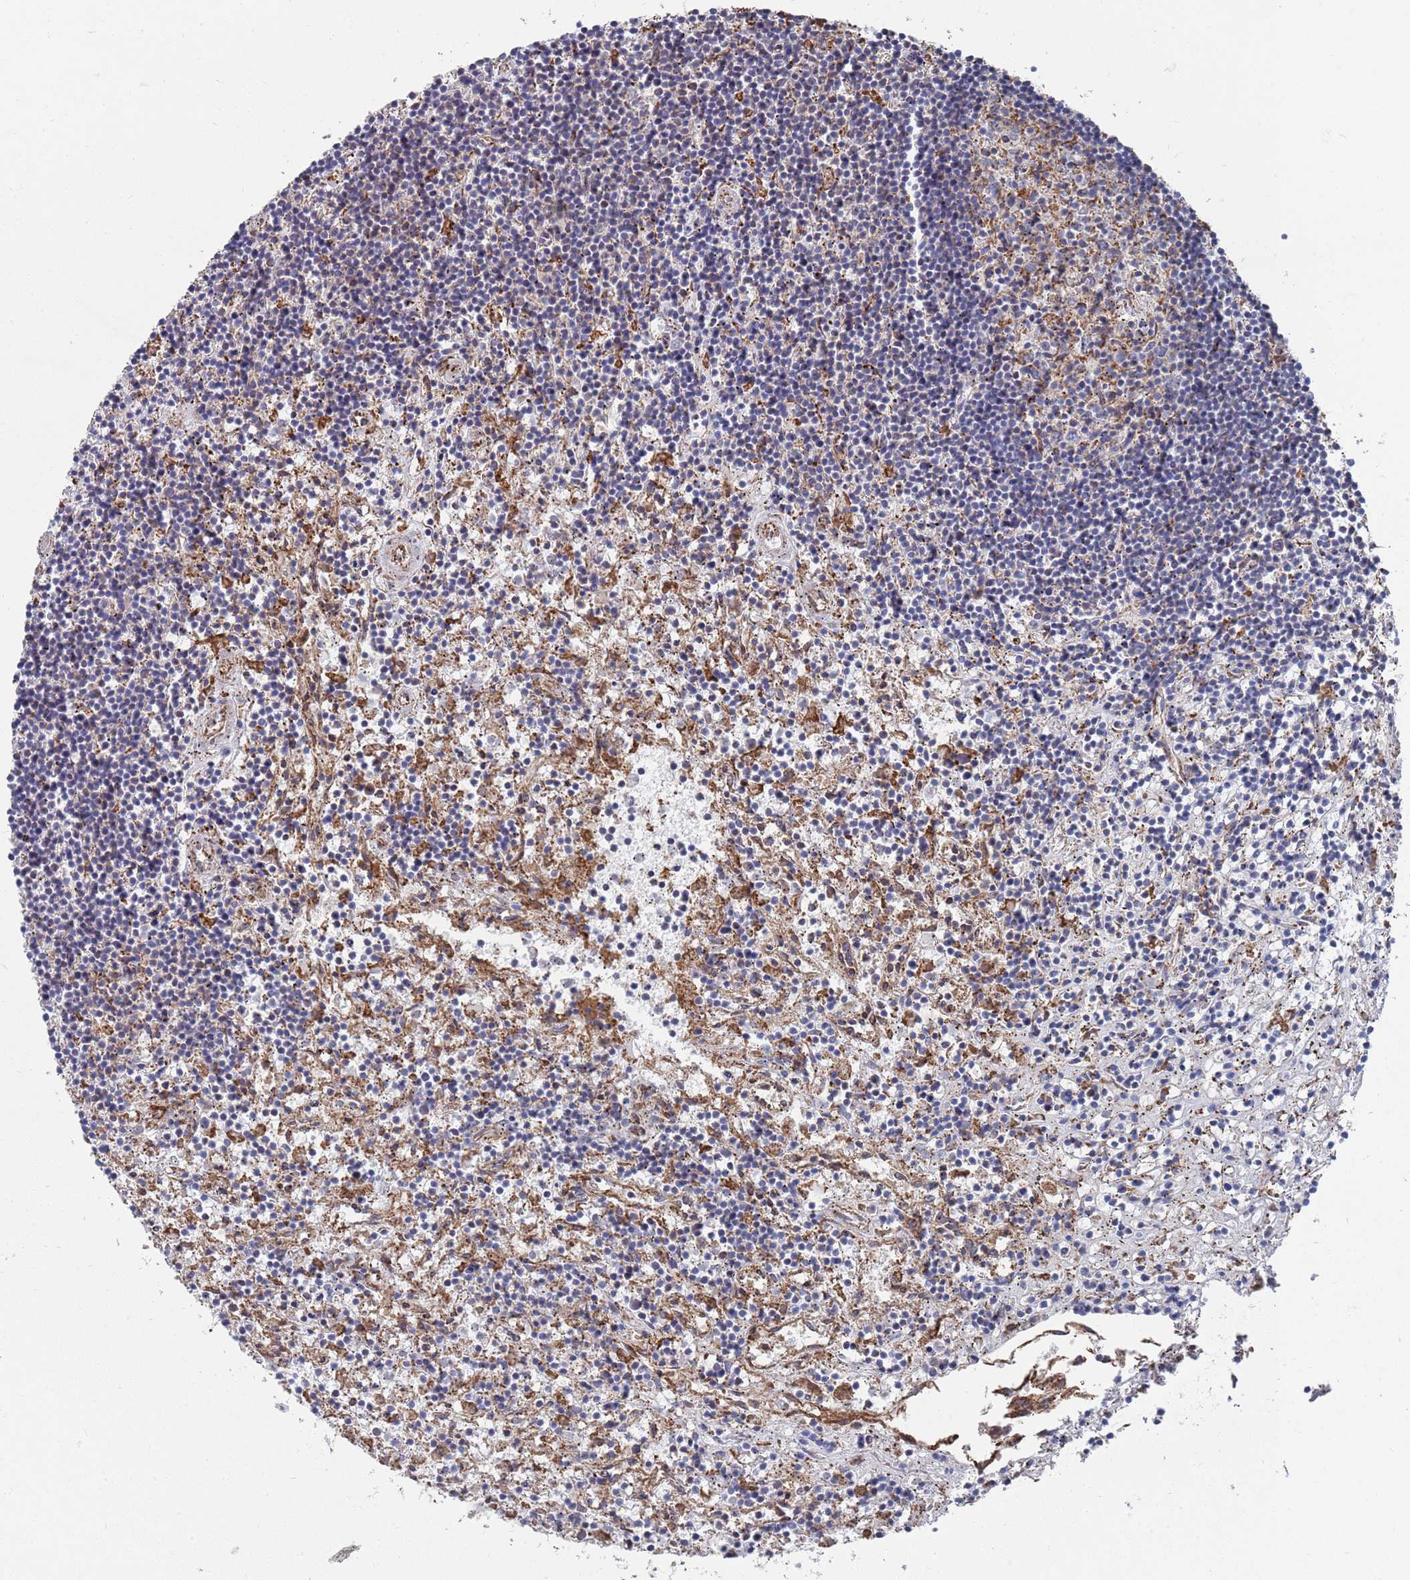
{"staining": {"intensity": "negative", "quantity": "none", "location": "none"}, "tissue": "lymphoma", "cell_type": "Tumor cells", "image_type": "cancer", "snomed": [{"axis": "morphology", "description": "Malignant lymphoma, non-Hodgkin's type, Low grade"}, {"axis": "topography", "description": "Spleen"}], "caption": "Immunohistochemical staining of lymphoma shows no significant expression in tumor cells. (DAB immunohistochemistry visualized using brightfield microscopy, high magnification).", "gene": "GID8", "patient": {"sex": "male", "age": 76}}